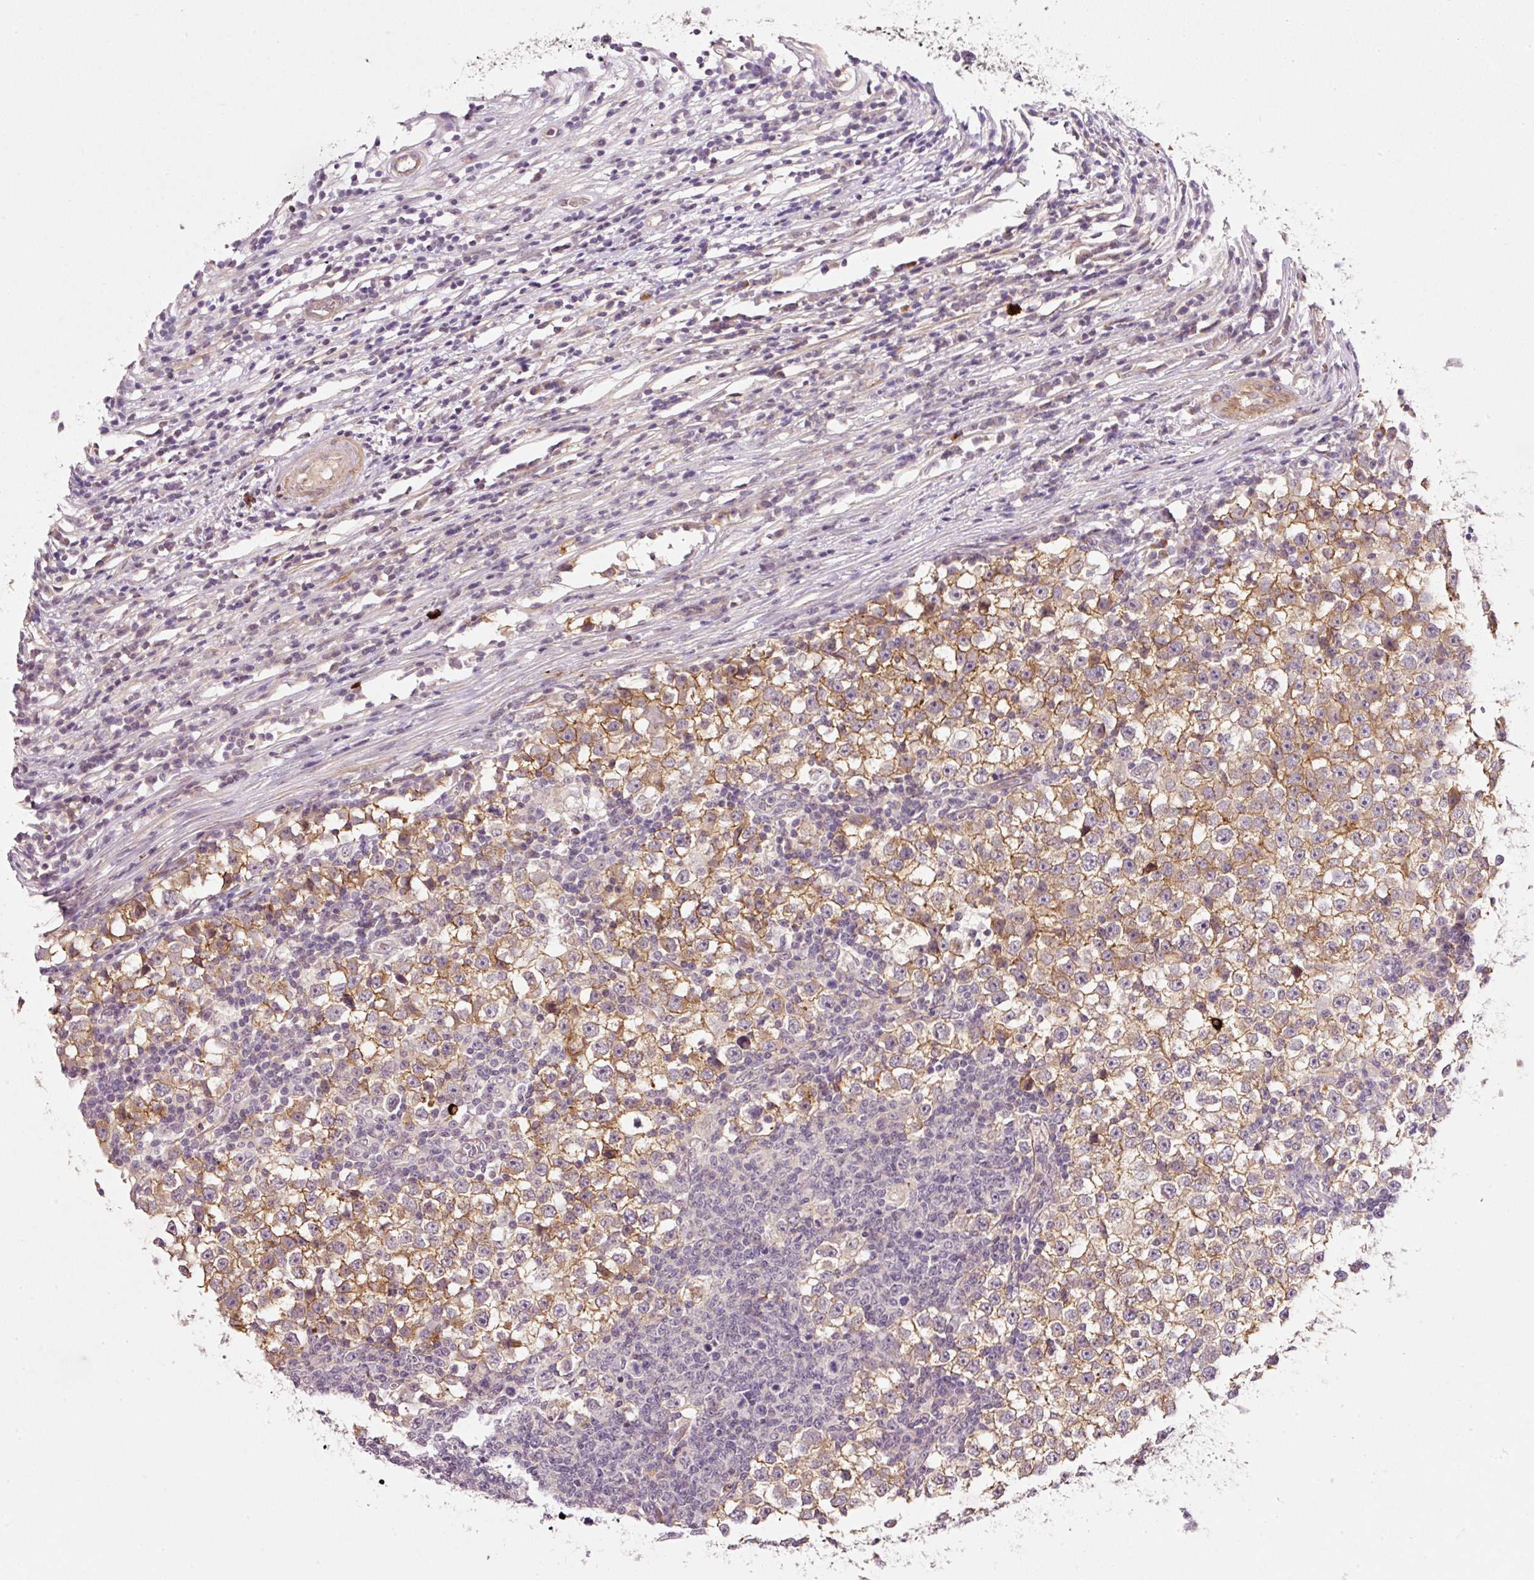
{"staining": {"intensity": "moderate", "quantity": ">75%", "location": "cytoplasmic/membranous"}, "tissue": "testis cancer", "cell_type": "Tumor cells", "image_type": "cancer", "snomed": [{"axis": "morphology", "description": "Seminoma, NOS"}, {"axis": "topography", "description": "Testis"}], "caption": "This is an image of IHC staining of testis cancer (seminoma), which shows moderate expression in the cytoplasmic/membranous of tumor cells.", "gene": "TIRAP", "patient": {"sex": "male", "age": 65}}